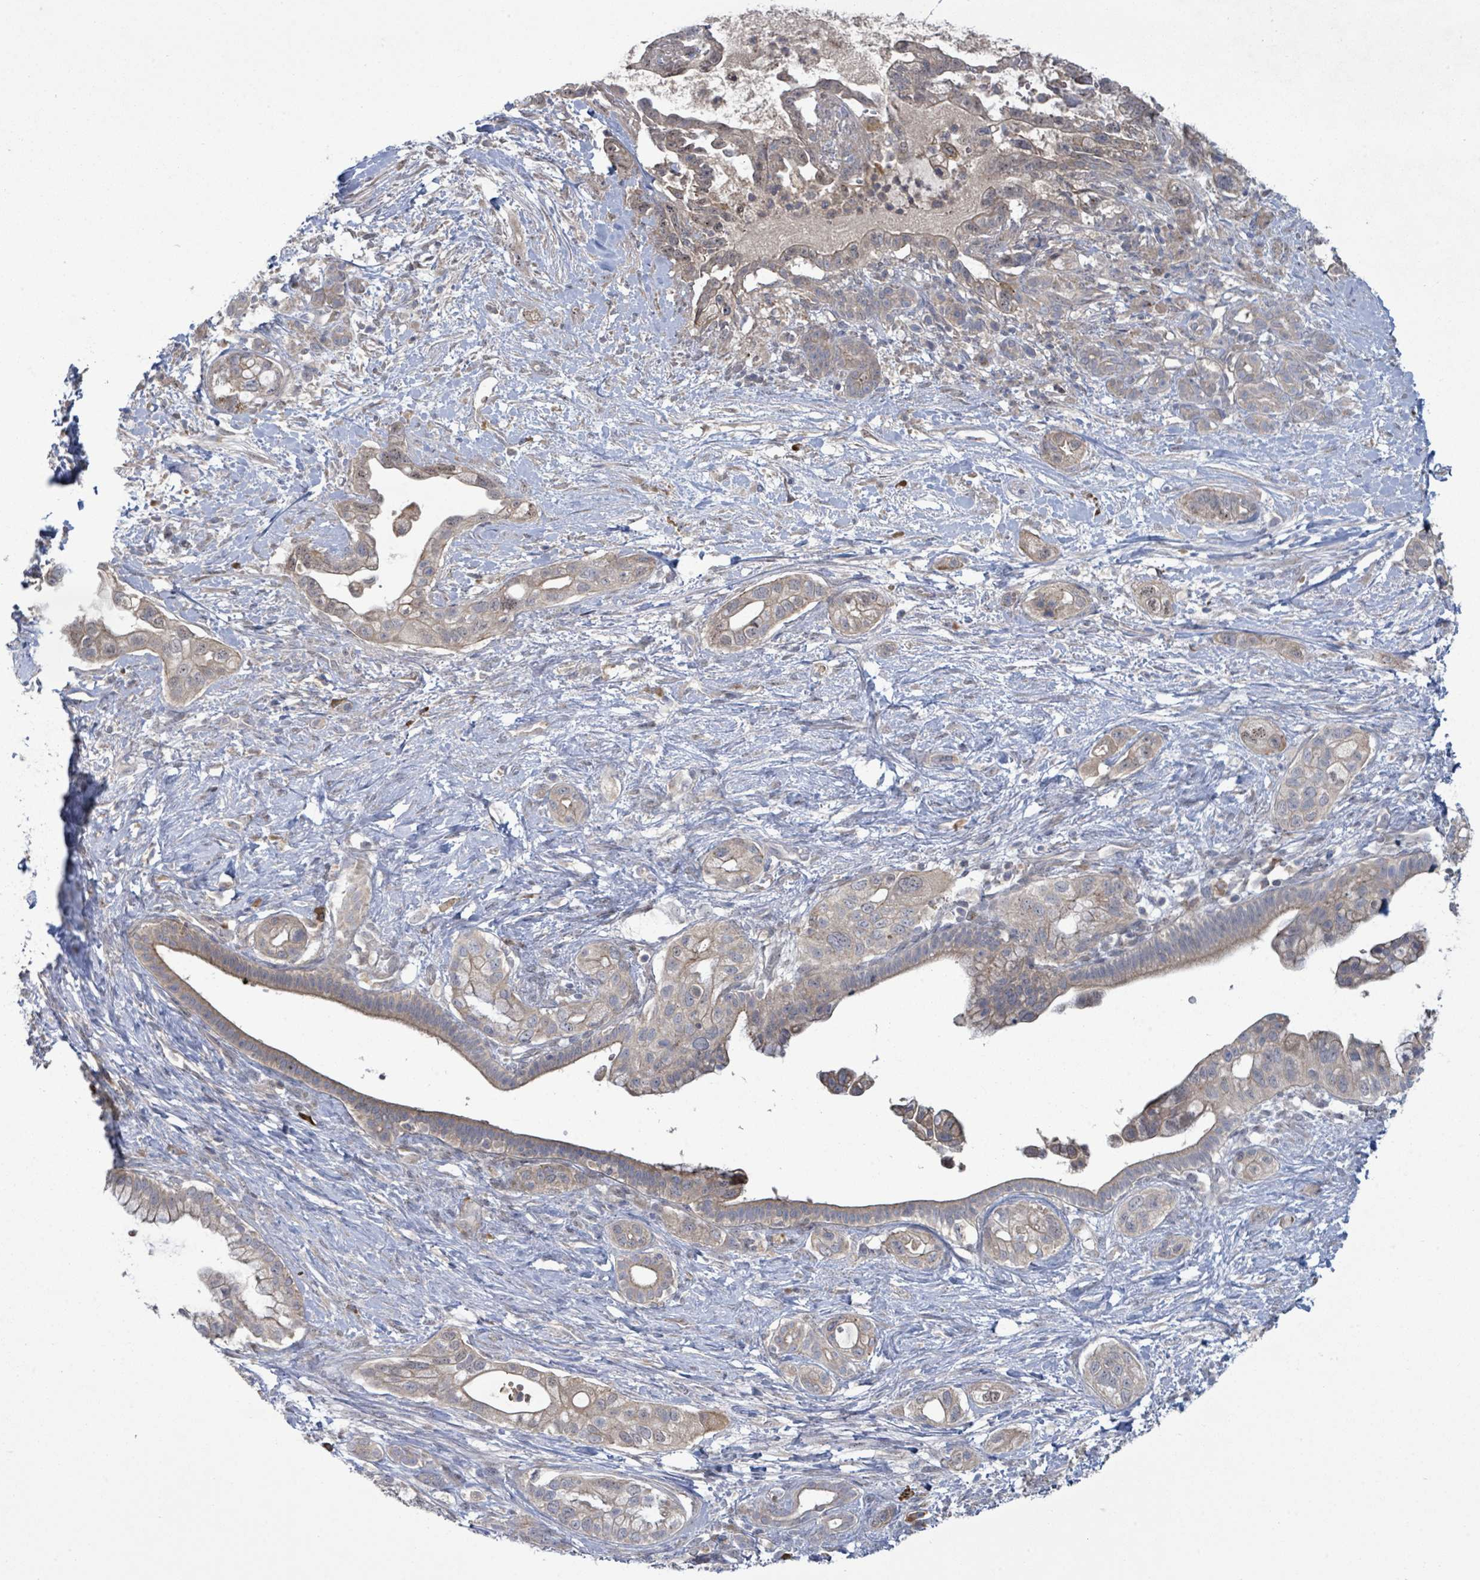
{"staining": {"intensity": "weak", "quantity": "25%-75%", "location": "cytoplasmic/membranous"}, "tissue": "pancreatic cancer", "cell_type": "Tumor cells", "image_type": "cancer", "snomed": [{"axis": "morphology", "description": "Adenocarcinoma, NOS"}, {"axis": "topography", "description": "Pancreas"}], "caption": "The immunohistochemical stain labels weak cytoplasmic/membranous staining in tumor cells of pancreatic cancer tissue.", "gene": "SLIT3", "patient": {"sex": "male", "age": 44}}